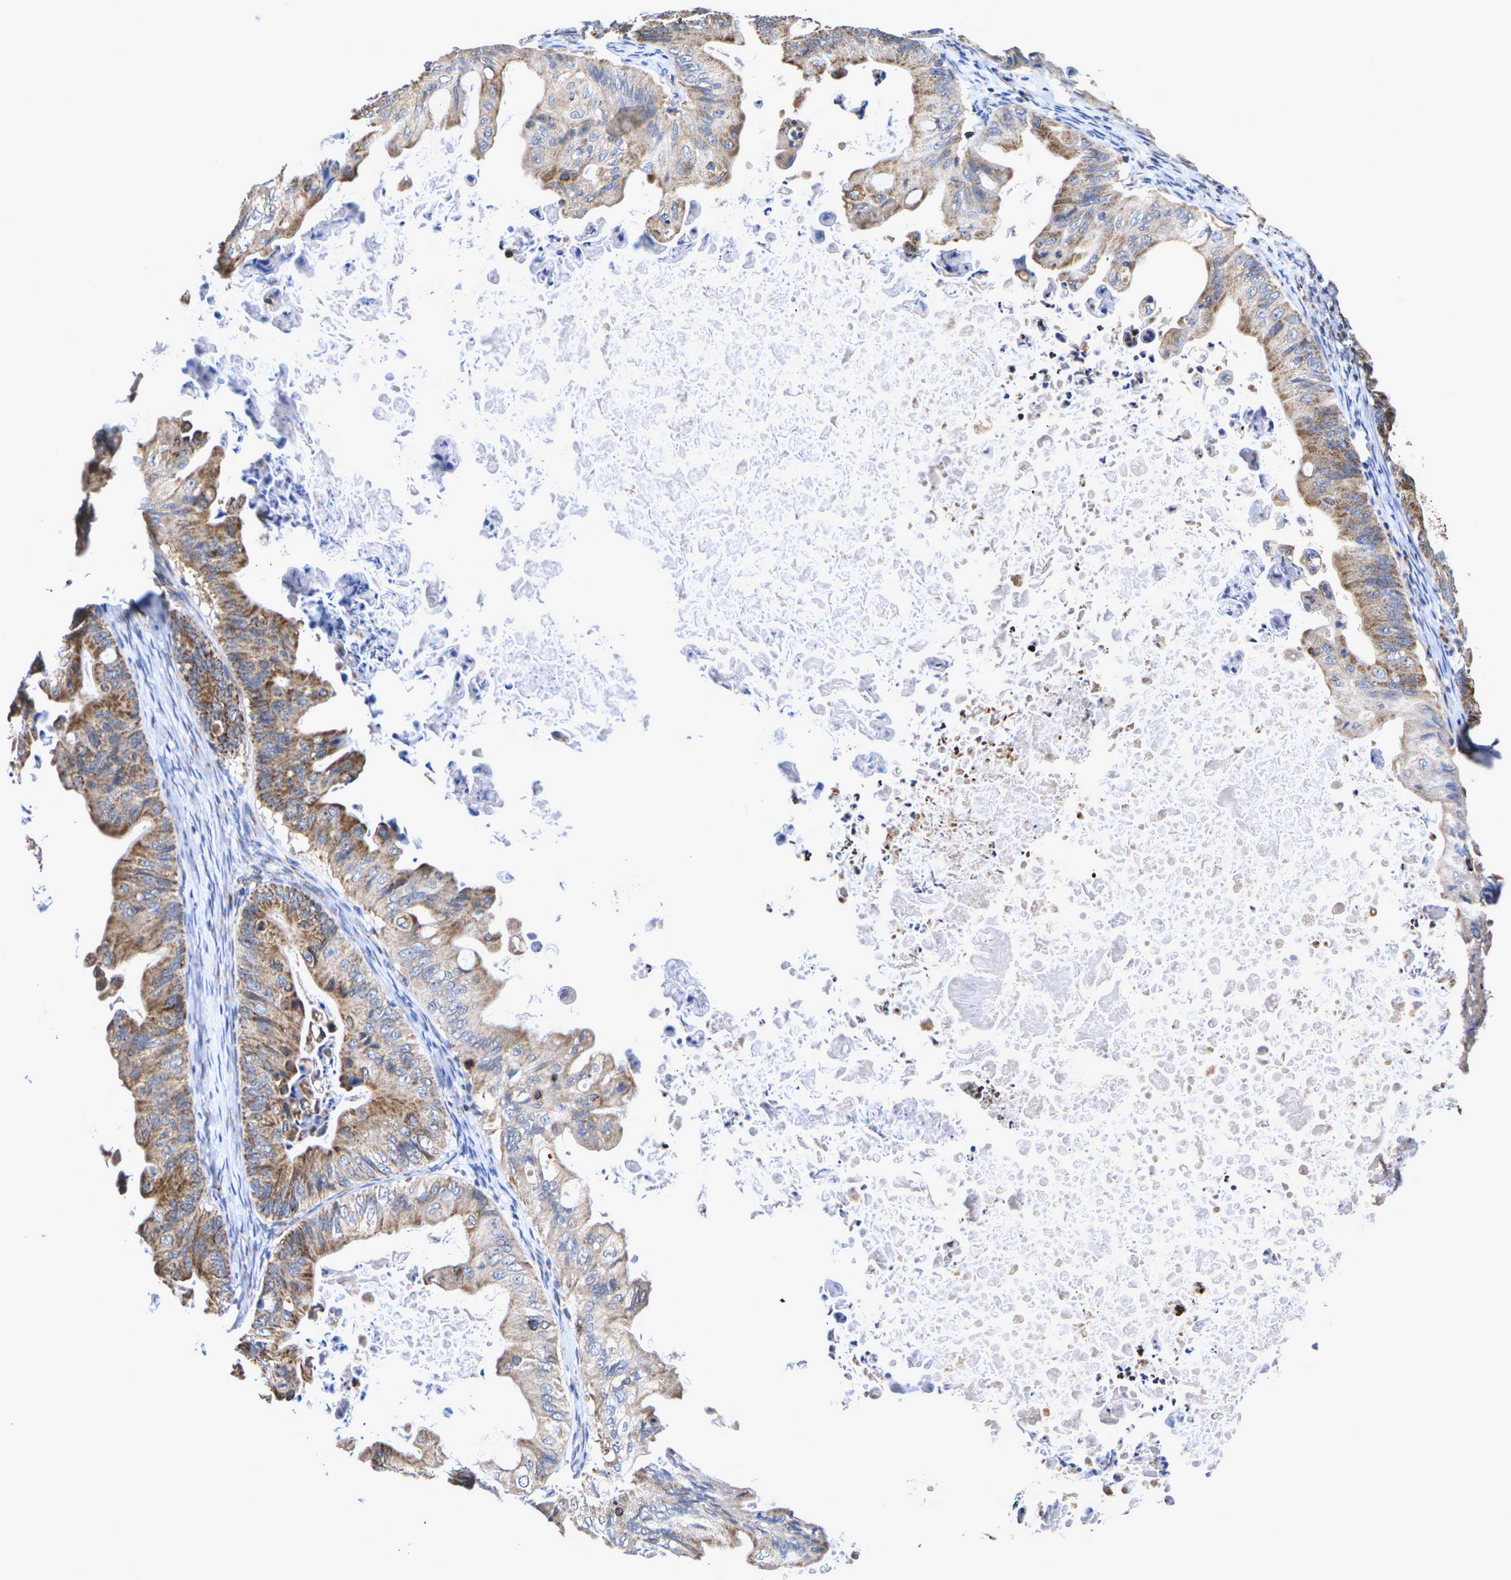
{"staining": {"intensity": "moderate", "quantity": ">75%", "location": "cytoplasmic/membranous"}, "tissue": "ovarian cancer", "cell_type": "Tumor cells", "image_type": "cancer", "snomed": [{"axis": "morphology", "description": "Cystadenocarcinoma, mucinous, NOS"}, {"axis": "topography", "description": "Ovary"}], "caption": "Ovarian cancer (mucinous cystadenocarcinoma) stained for a protein (brown) displays moderate cytoplasmic/membranous positive staining in approximately >75% of tumor cells.", "gene": "P2RY11", "patient": {"sex": "female", "age": 37}}